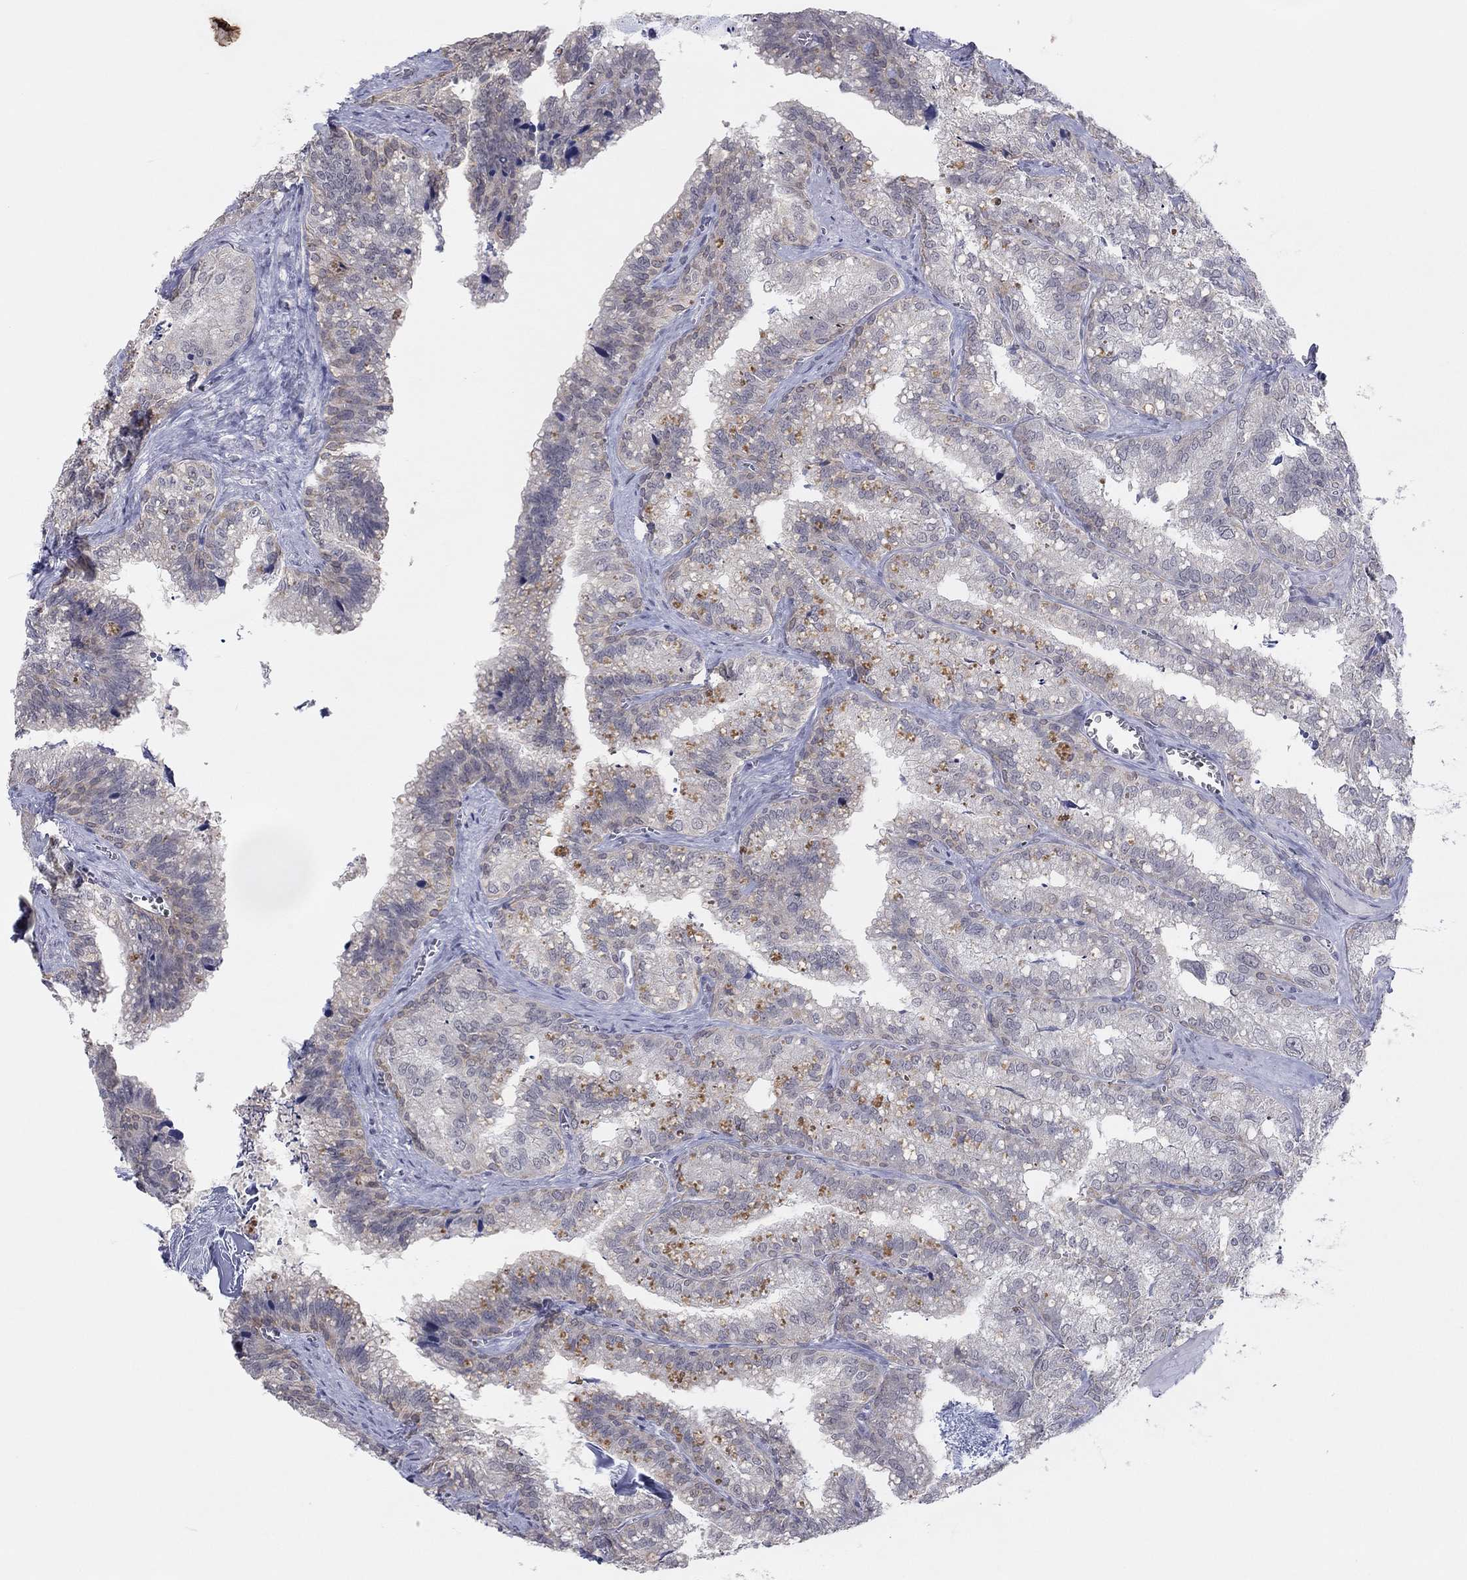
{"staining": {"intensity": "negative", "quantity": "none", "location": "none"}, "tissue": "seminal vesicle", "cell_type": "Glandular cells", "image_type": "normal", "snomed": [{"axis": "morphology", "description": "Normal tissue, NOS"}, {"axis": "topography", "description": "Seminal veicle"}], "caption": "Histopathology image shows no protein expression in glandular cells of unremarkable seminal vesicle. (DAB immunohistochemistry (IHC) visualized using brightfield microscopy, high magnification).", "gene": "SLC22A2", "patient": {"sex": "male", "age": 57}}